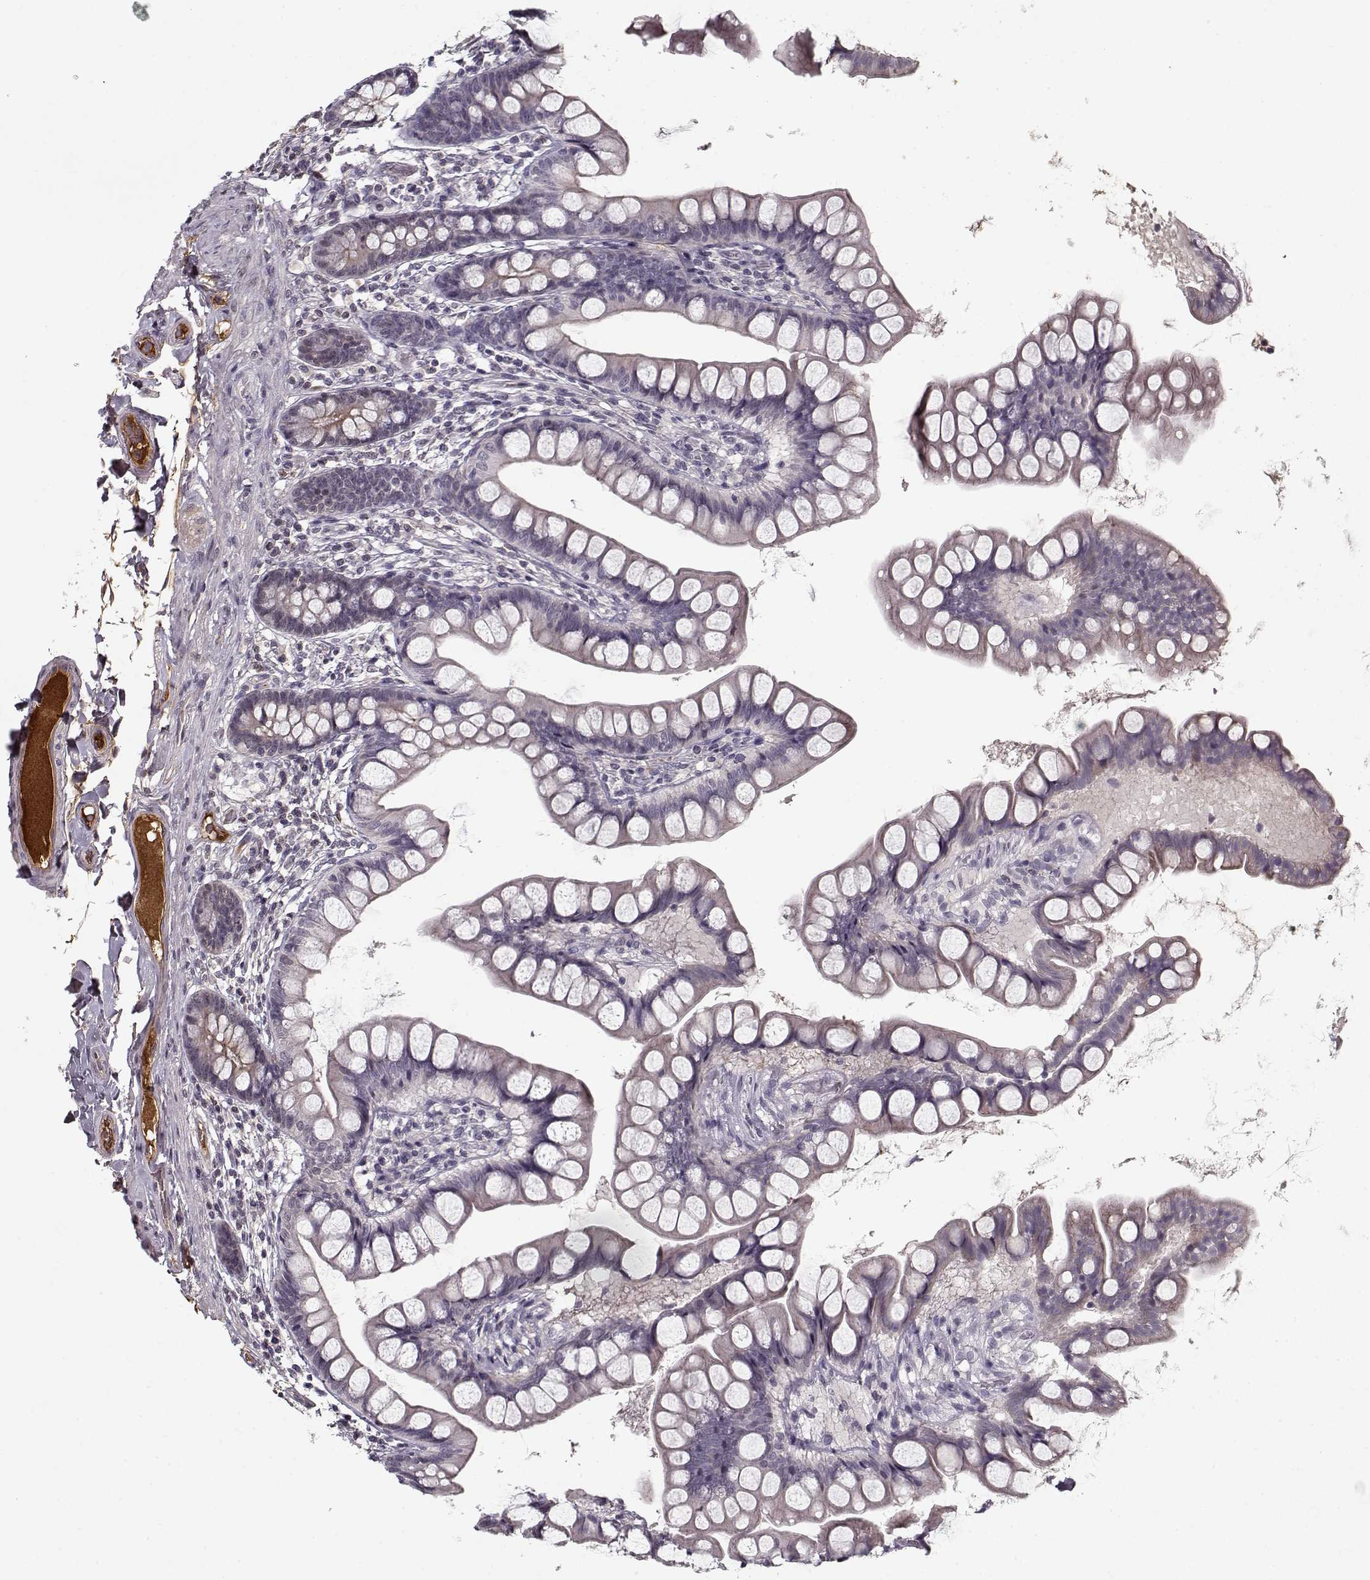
{"staining": {"intensity": "negative", "quantity": "none", "location": "none"}, "tissue": "small intestine", "cell_type": "Glandular cells", "image_type": "normal", "snomed": [{"axis": "morphology", "description": "Normal tissue, NOS"}, {"axis": "topography", "description": "Small intestine"}], "caption": "This is a image of IHC staining of normal small intestine, which shows no positivity in glandular cells. (Stains: DAB (3,3'-diaminobenzidine) immunohistochemistry (IHC) with hematoxylin counter stain, Microscopy: brightfield microscopy at high magnification).", "gene": "AFM", "patient": {"sex": "male", "age": 70}}